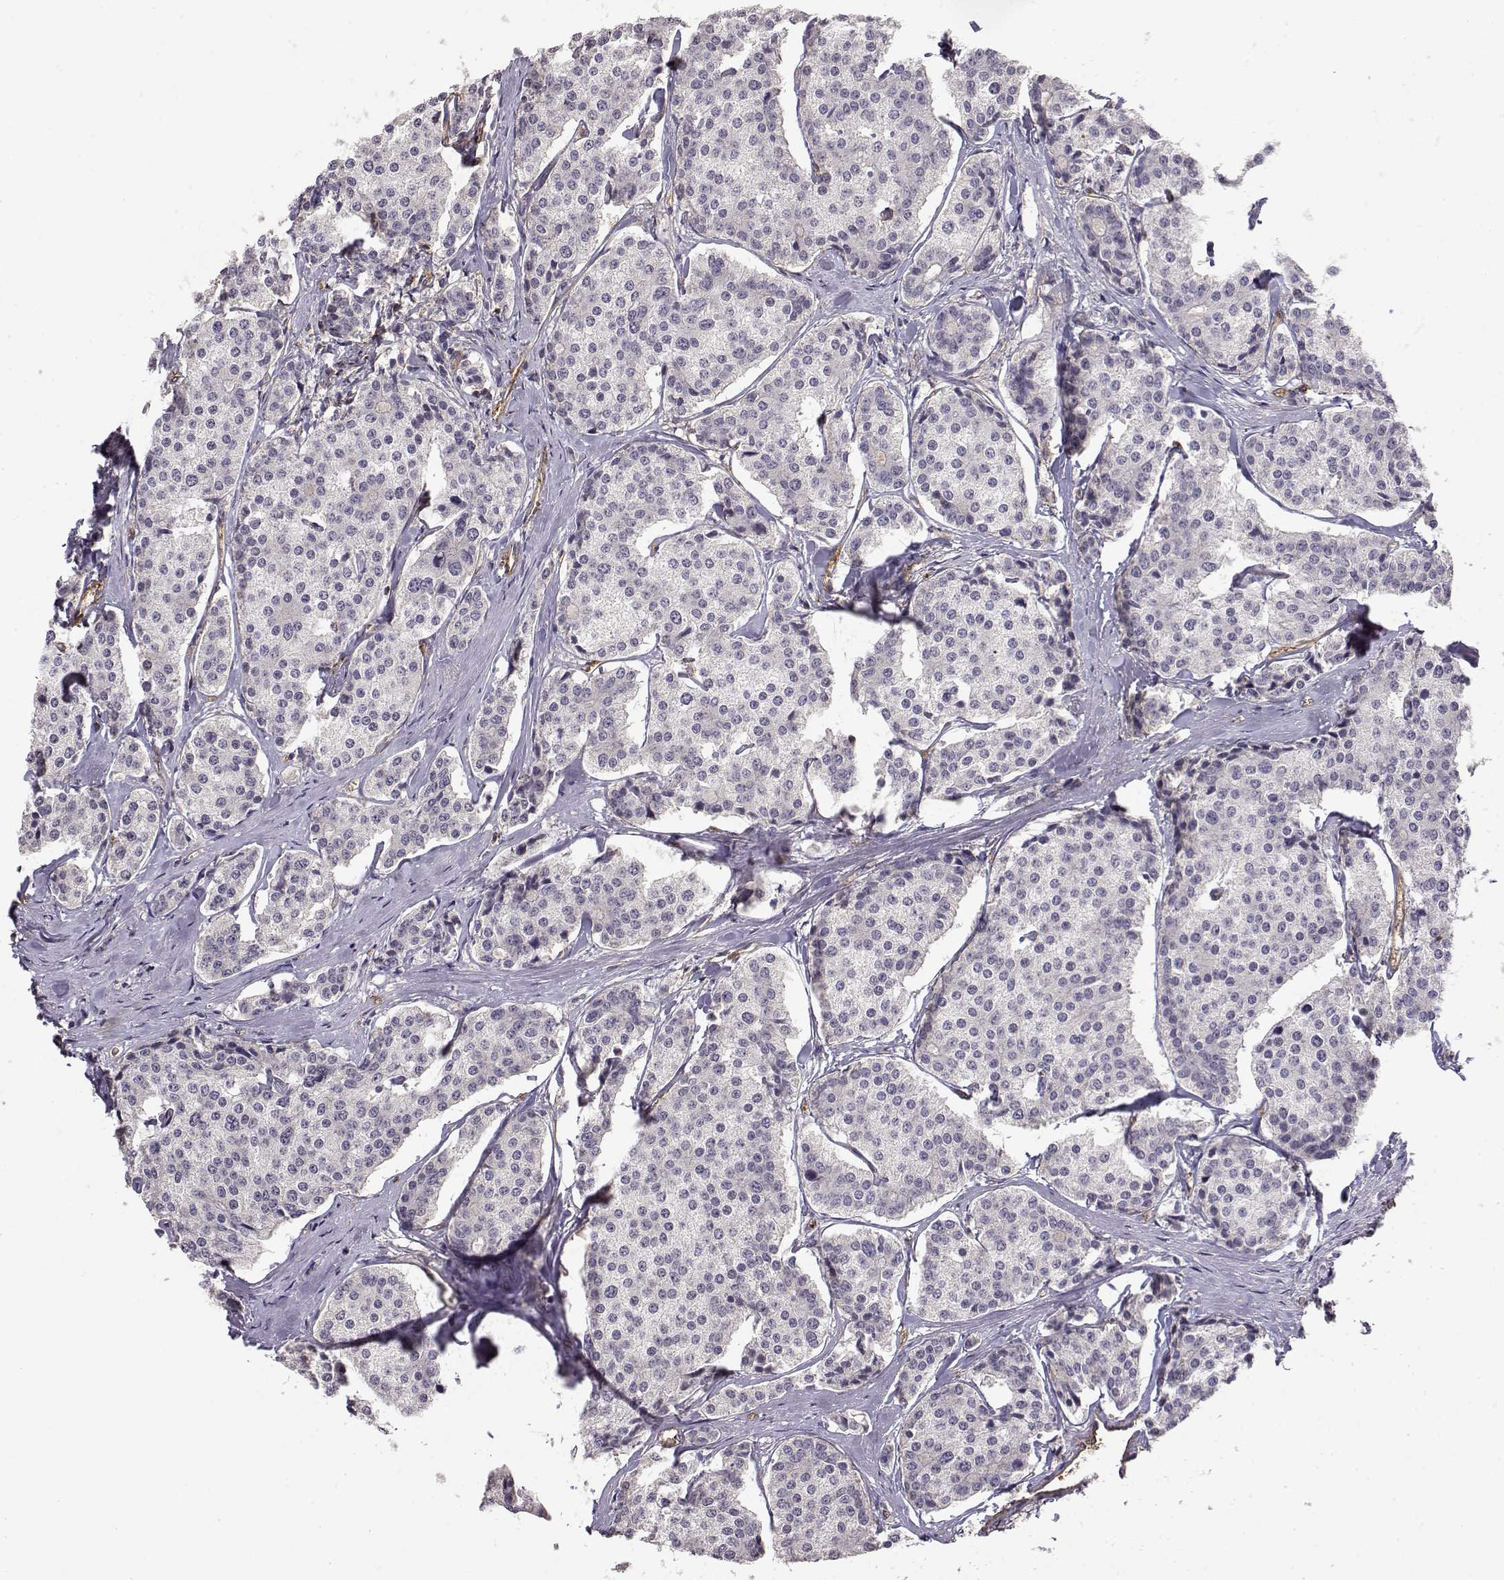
{"staining": {"intensity": "negative", "quantity": "none", "location": "none"}, "tissue": "carcinoid", "cell_type": "Tumor cells", "image_type": "cancer", "snomed": [{"axis": "morphology", "description": "Carcinoid, malignant, NOS"}, {"axis": "topography", "description": "Small intestine"}], "caption": "A micrograph of carcinoid (malignant) stained for a protein displays no brown staining in tumor cells. (Immunohistochemistry (ihc), brightfield microscopy, high magnification).", "gene": "IFITM1", "patient": {"sex": "female", "age": 65}}